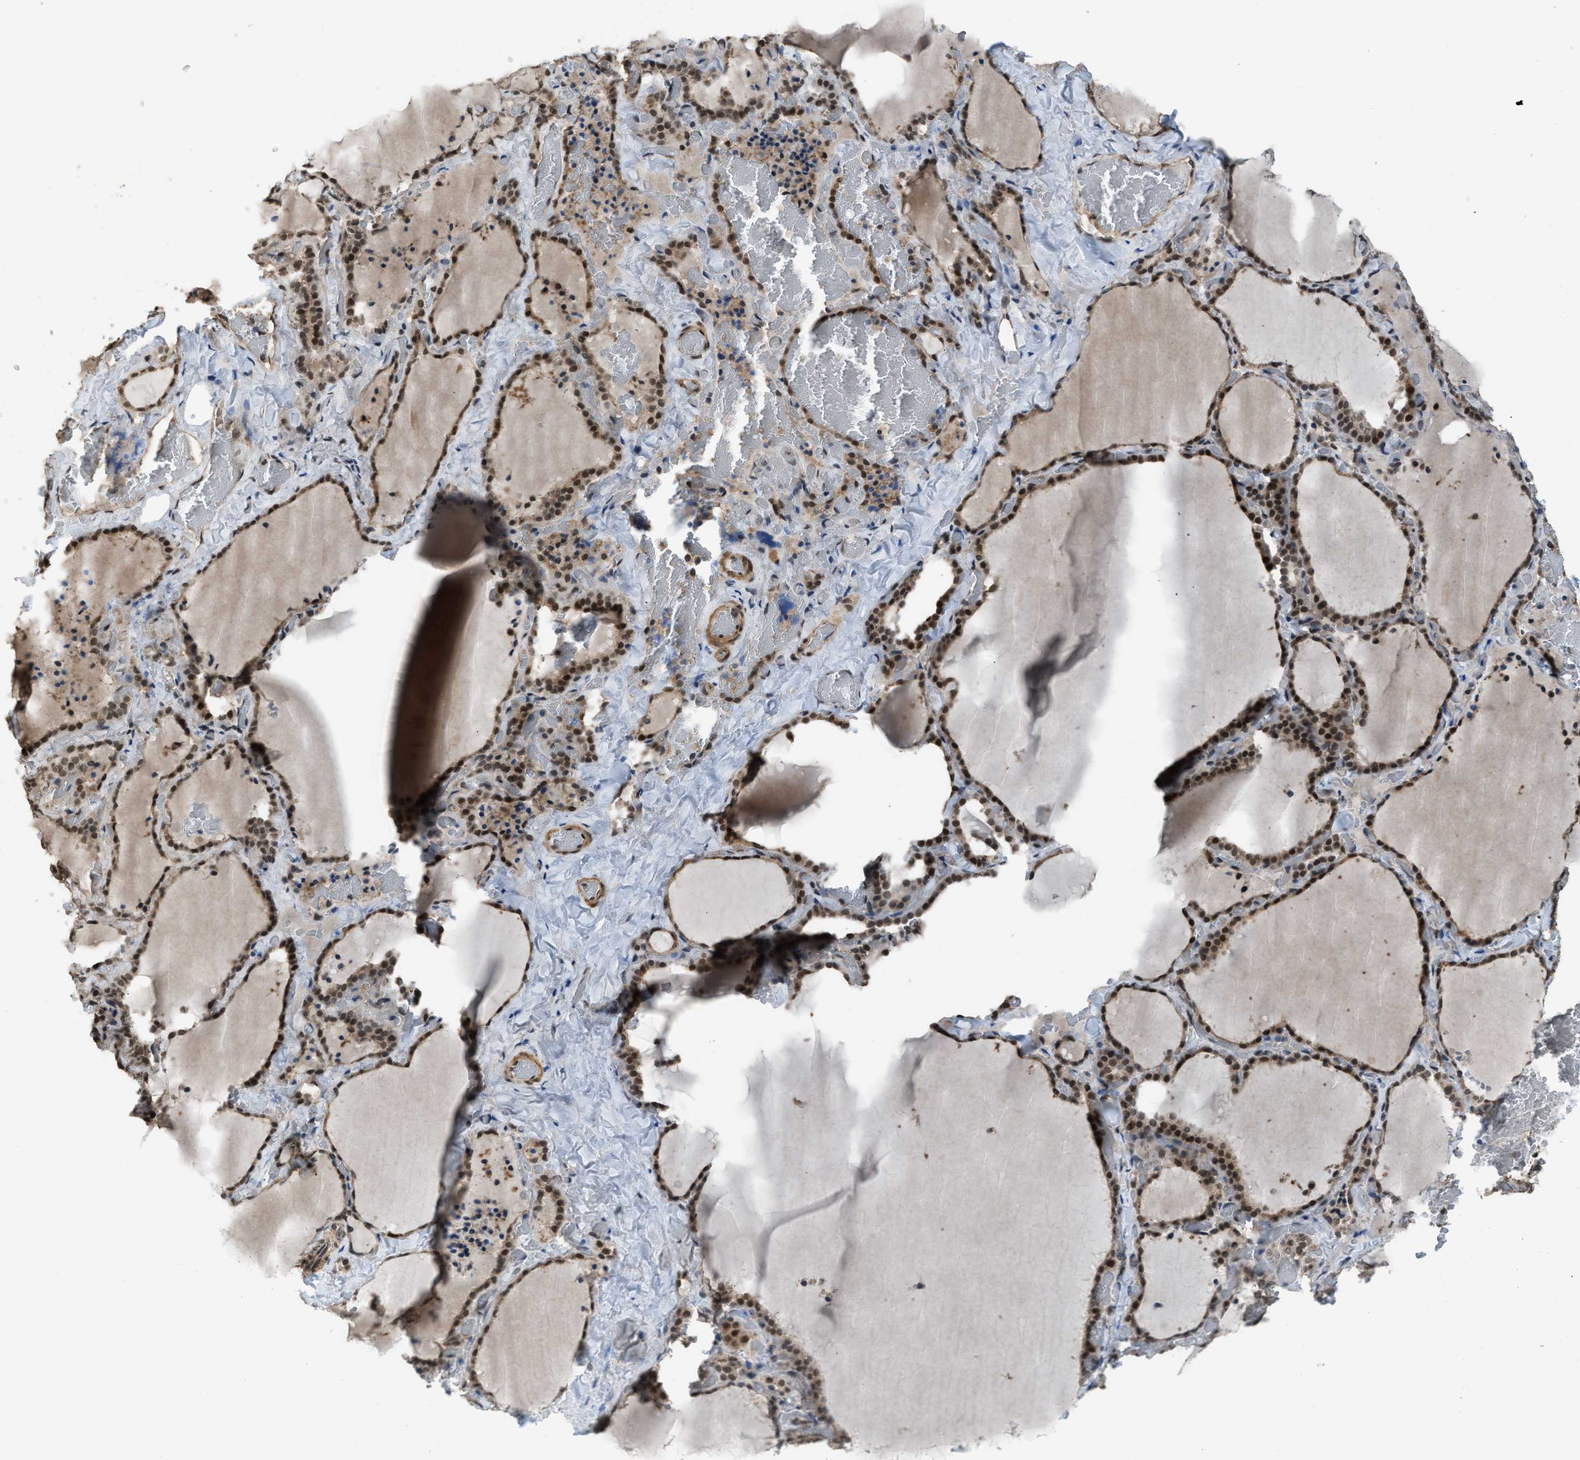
{"staining": {"intensity": "strong", "quantity": ">75%", "location": "nuclear"}, "tissue": "thyroid gland", "cell_type": "Glandular cells", "image_type": "normal", "snomed": [{"axis": "morphology", "description": "Normal tissue, NOS"}, {"axis": "topography", "description": "Thyroid gland"}], "caption": "Immunohistochemistry (IHC) (DAB (3,3'-diaminobenzidine)) staining of unremarkable human thyroid gland exhibits strong nuclear protein expression in about >75% of glandular cells. The staining was performed using DAB (3,3'-diaminobenzidine), with brown indicating positive protein expression. Nuclei are stained blue with hematoxylin.", "gene": "KPNA6", "patient": {"sex": "female", "age": 22}}